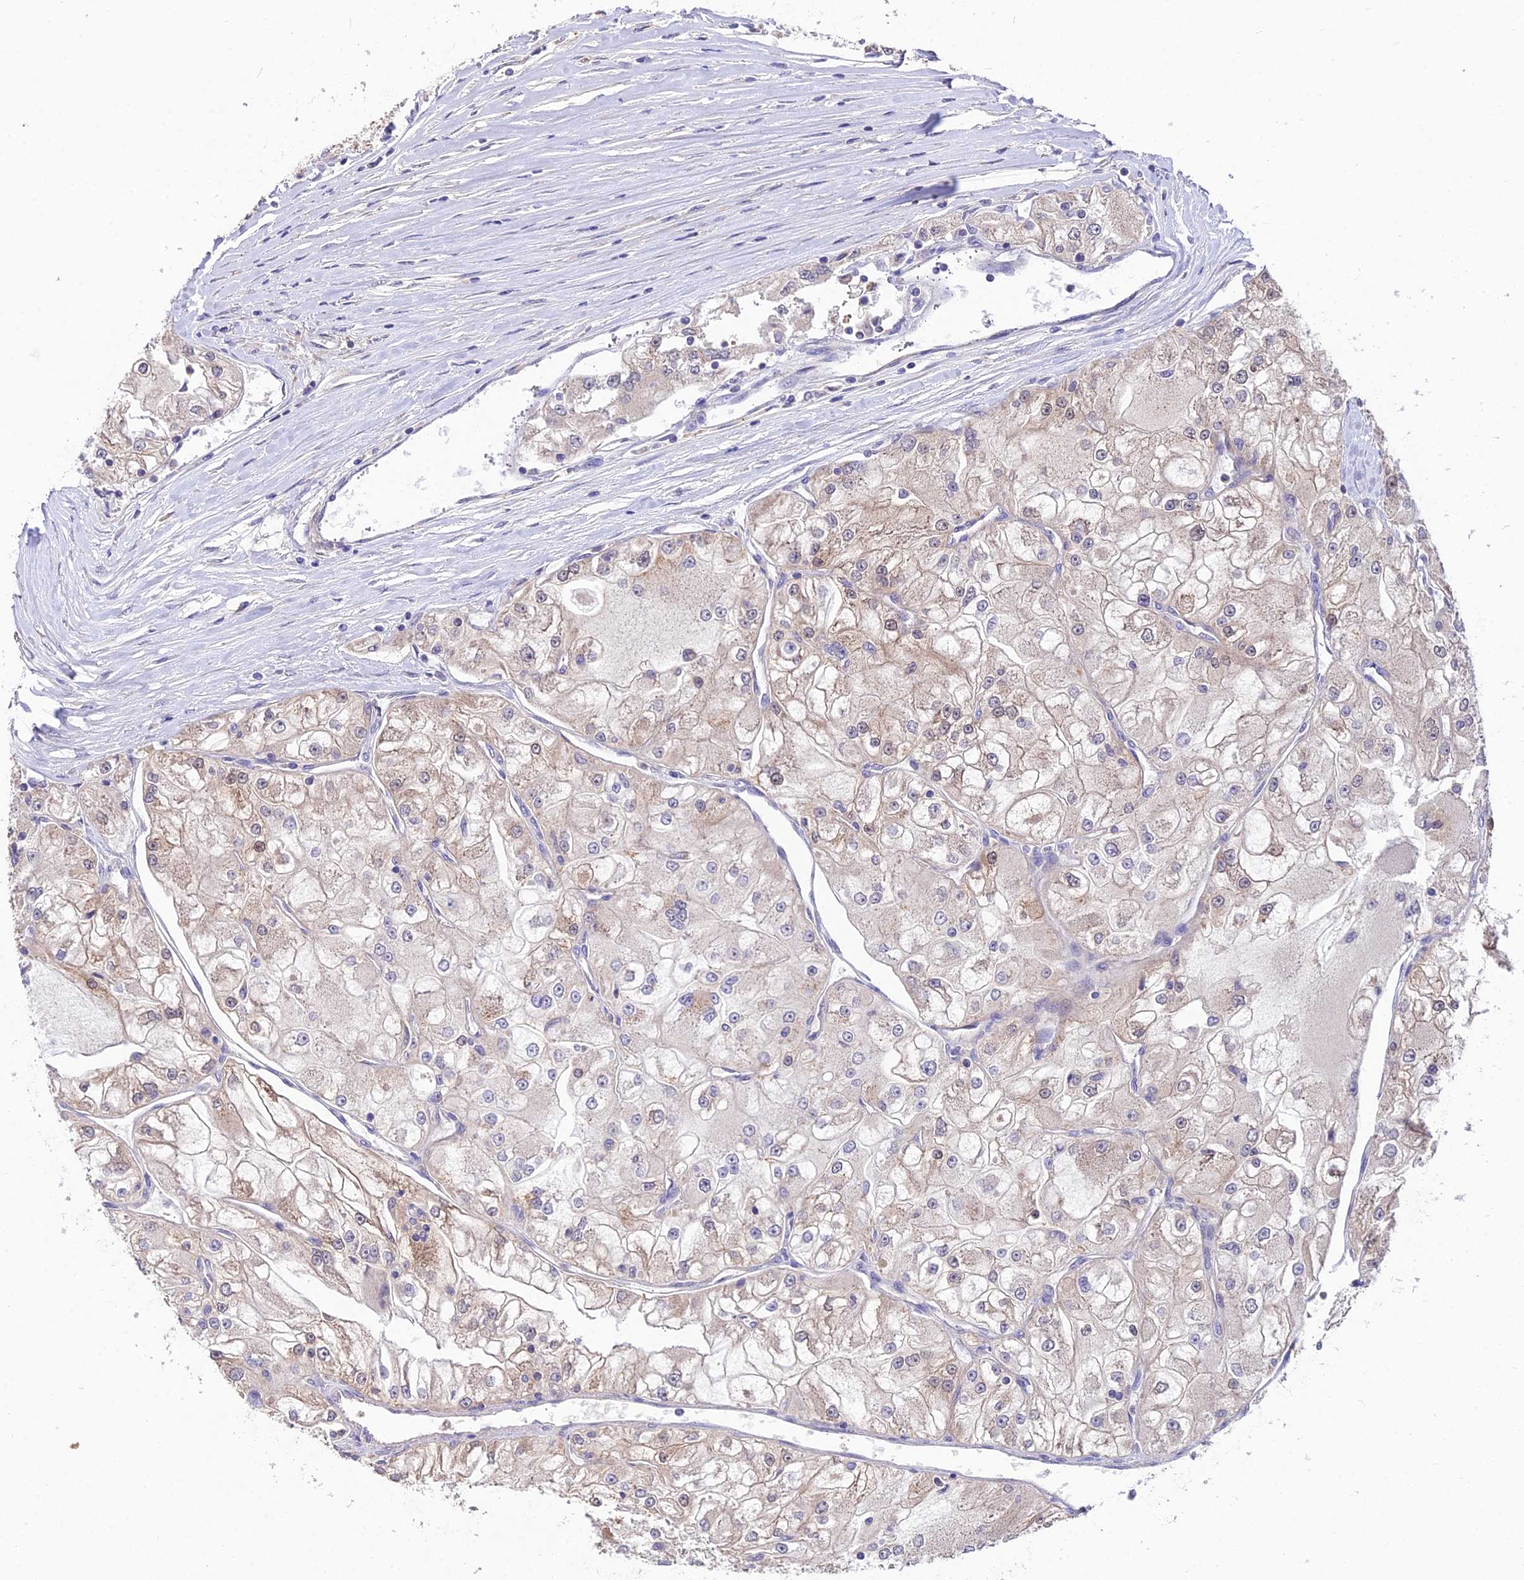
{"staining": {"intensity": "moderate", "quantity": "<25%", "location": "cytoplasmic/membranous,nuclear"}, "tissue": "renal cancer", "cell_type": "Tumor cells", "image_type": "cancer", "snomed": [{"axis": "morphology", "description": "Adenocarcinoma, NOS"}, {"axis": "topography", "description": "Kidney"}], "caption": "The histopathology image exhibits immunohistochemical staining of adenocarcinoma (renal). There is moderate cytoplasmic/membranous and nuclear positivity is appreciated in approximately <25% of tumor cells. (DAB (3,3'-diaminobenzidine) IHC with brightfield microscopy, high magnification).", "gene": "PGK1", "patient": {"sex": "female", "age": 72}}